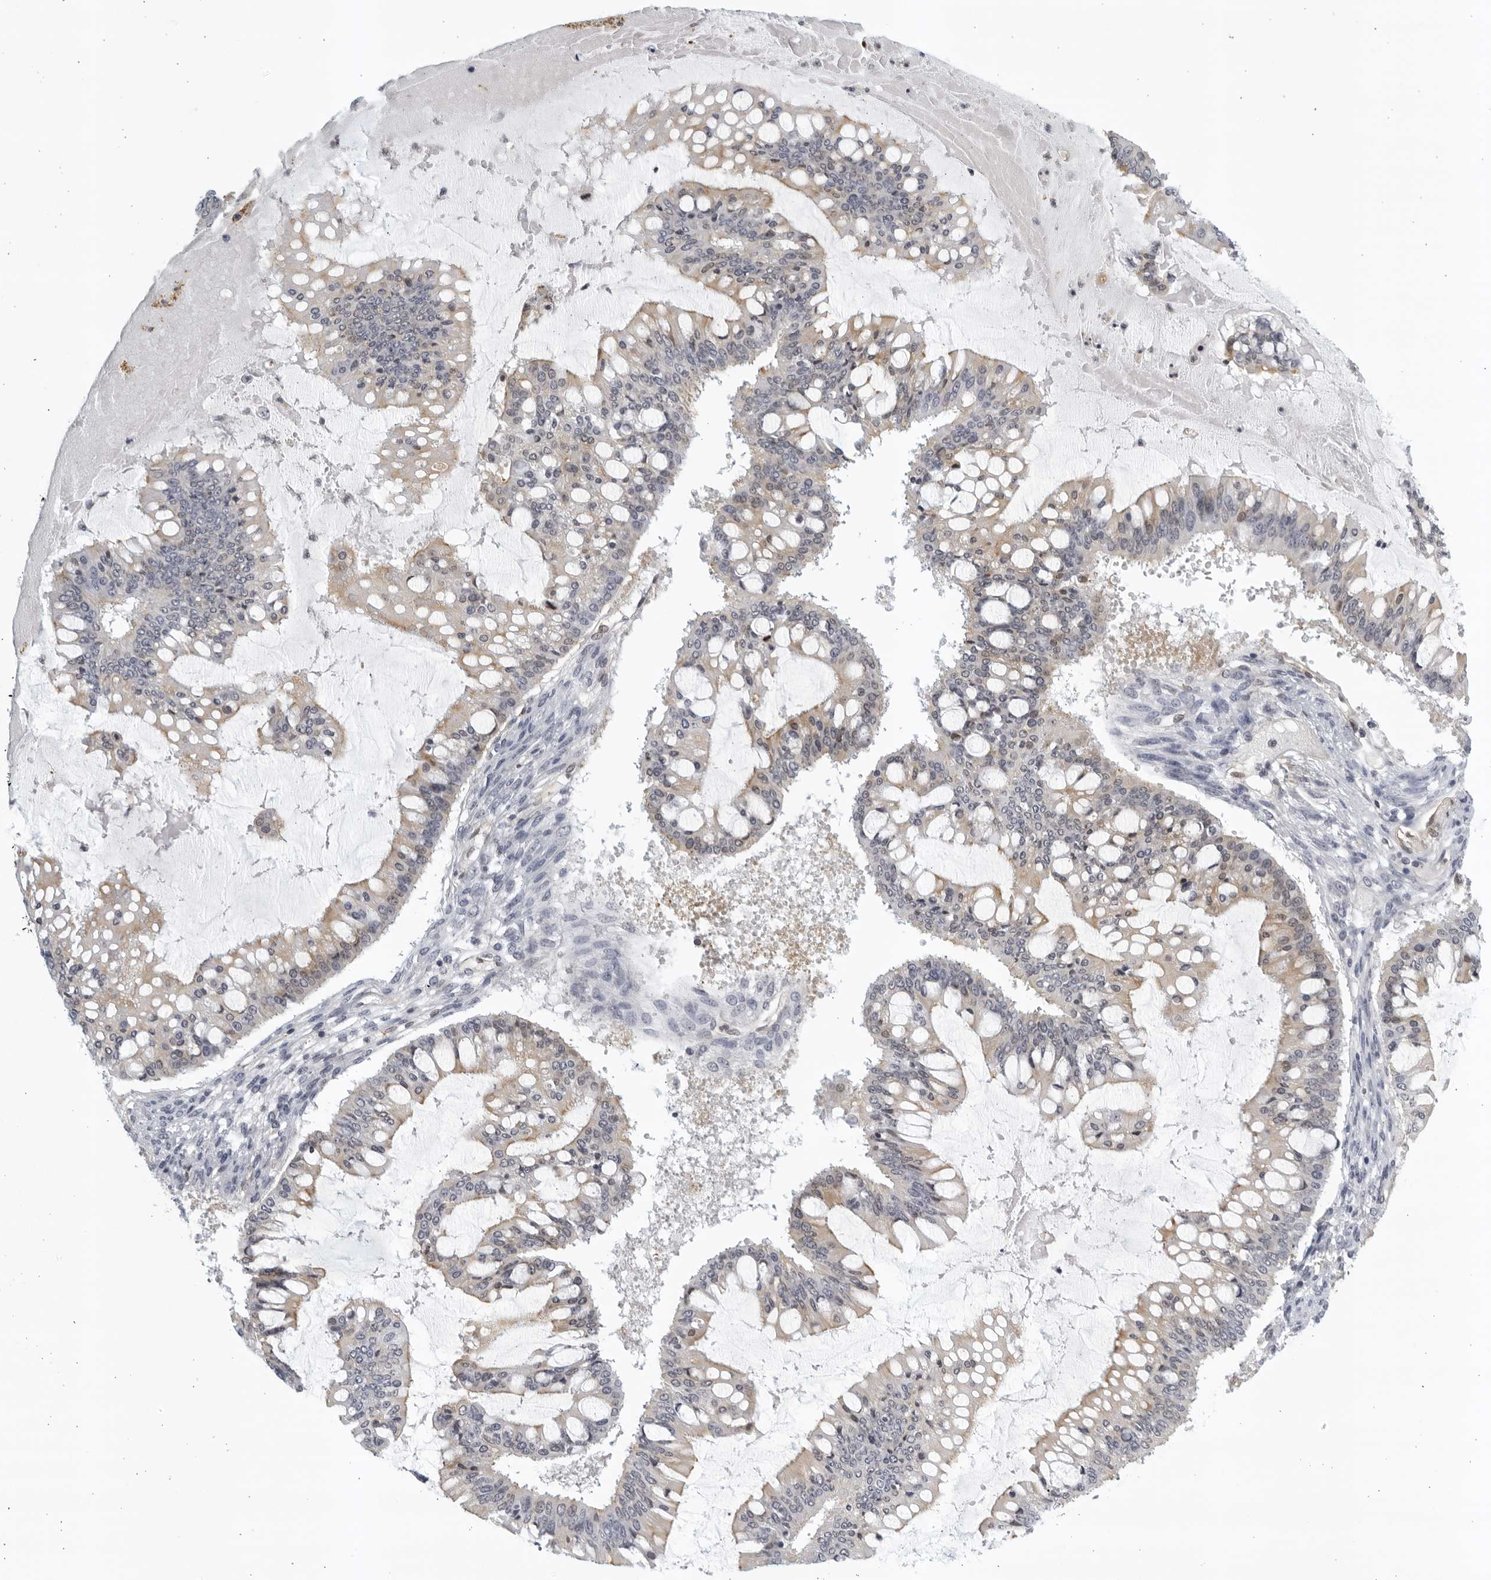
{"staining": {"intensity": "weak", "quantity": "<25%", "location": "cytoplasmic/membranous"}, "tissue": "ovarian cancer", "cell_type": "Tumor cells", "image_type": "cancer", "snomed": [{"axis": "morphology", "description": "Cystadenocarcinoma, mucinous, NOS"}, {"axis": "topography", "description": "Ovary"}], "caption": "DAB immunohistochemical staining of human ovarian cancer reveals no significant positivity in tumor cells.", "gene": "SERTAD4", "patient": {"sex": "female", "age": 73}}